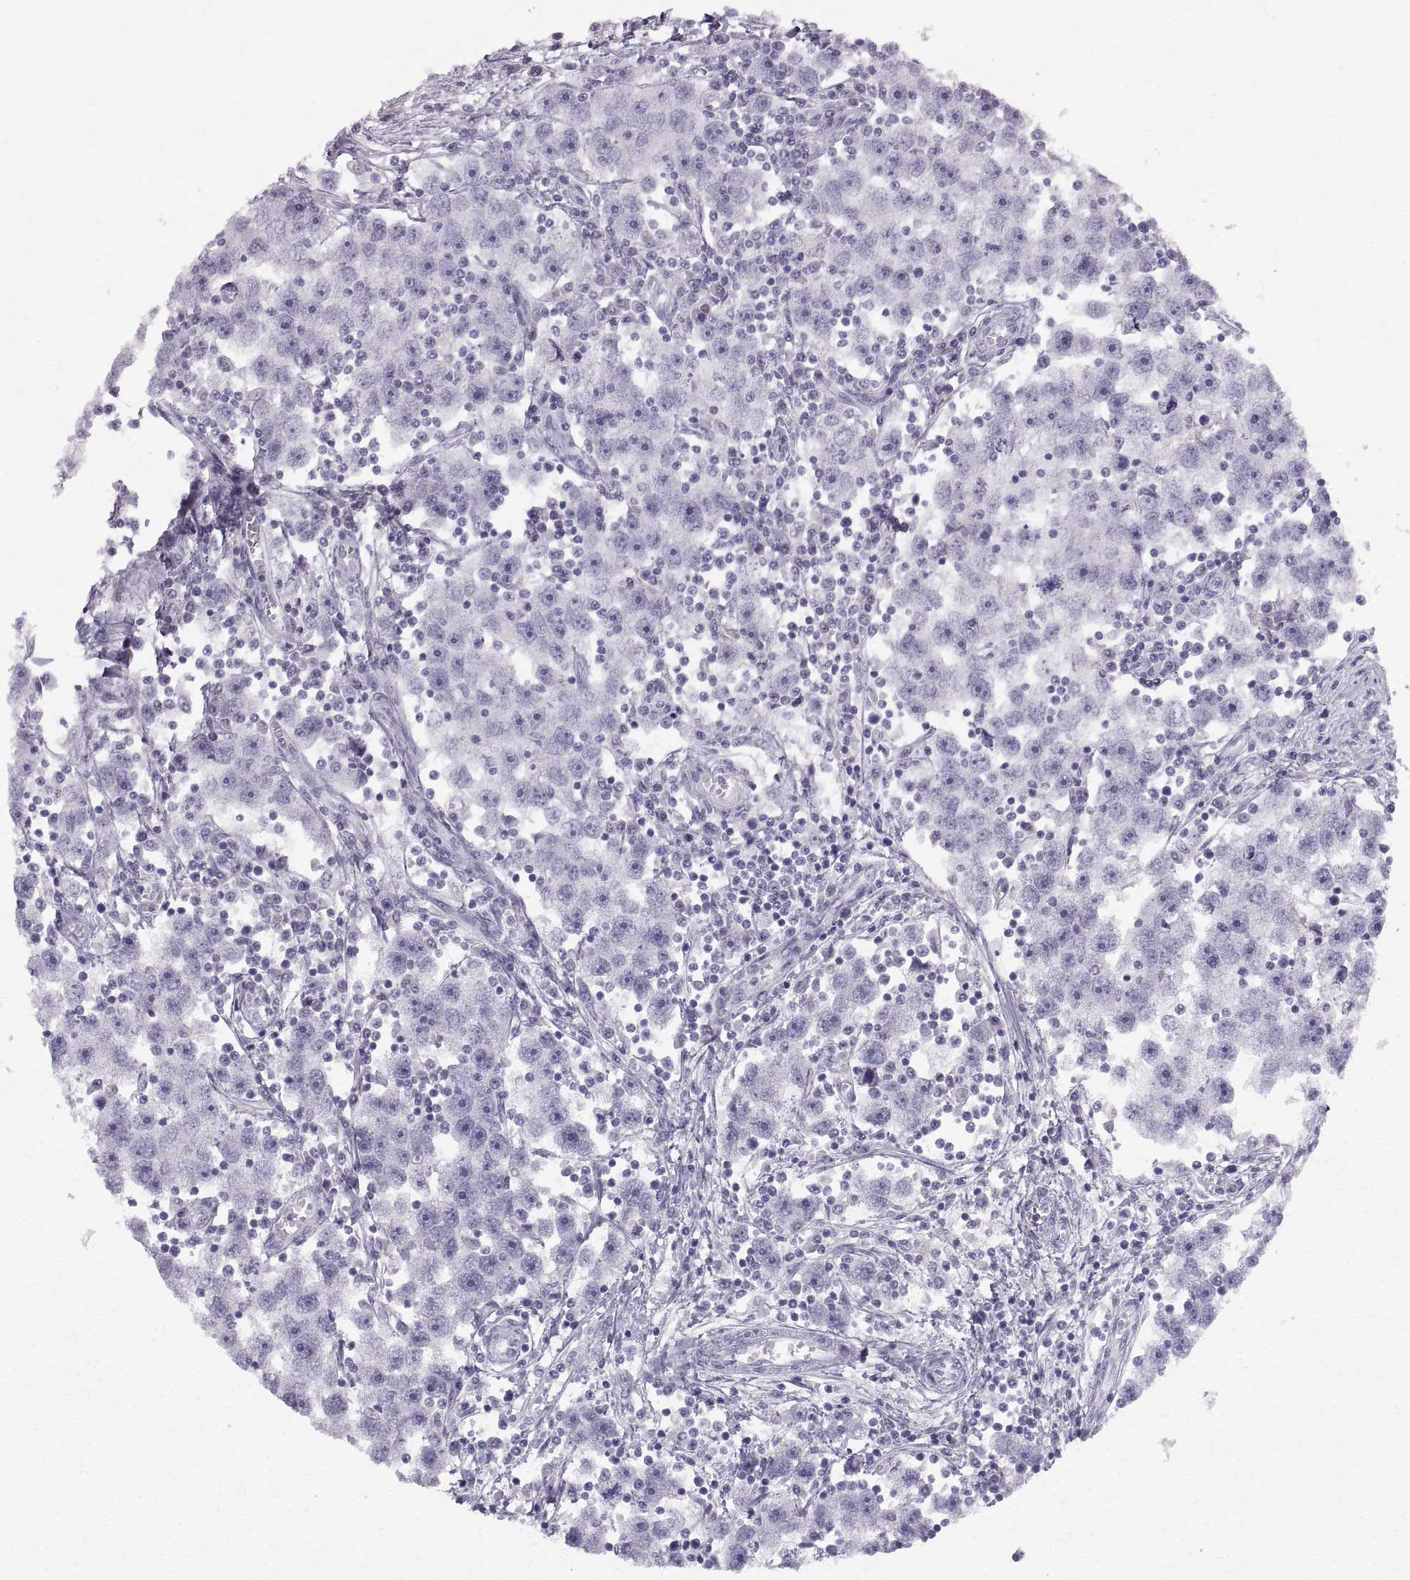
{"staining": {"intensity": "negative", "quantity": "none", "location": "none"}, "tissue": "testis cancer", "cell_type": "Tumor cells", "image_type": "cancer", "snomed": [{"axis": "morphology", "description": "Seminoma, NOS"}, {"axis": "topography", "description": "Testis"}], "caption": "Protein analysis of testis seminoma demonstrates no significant expression in tumor cells.", "gene": "SLC22A6", "patient": {"sex": "male", "age": 30}}